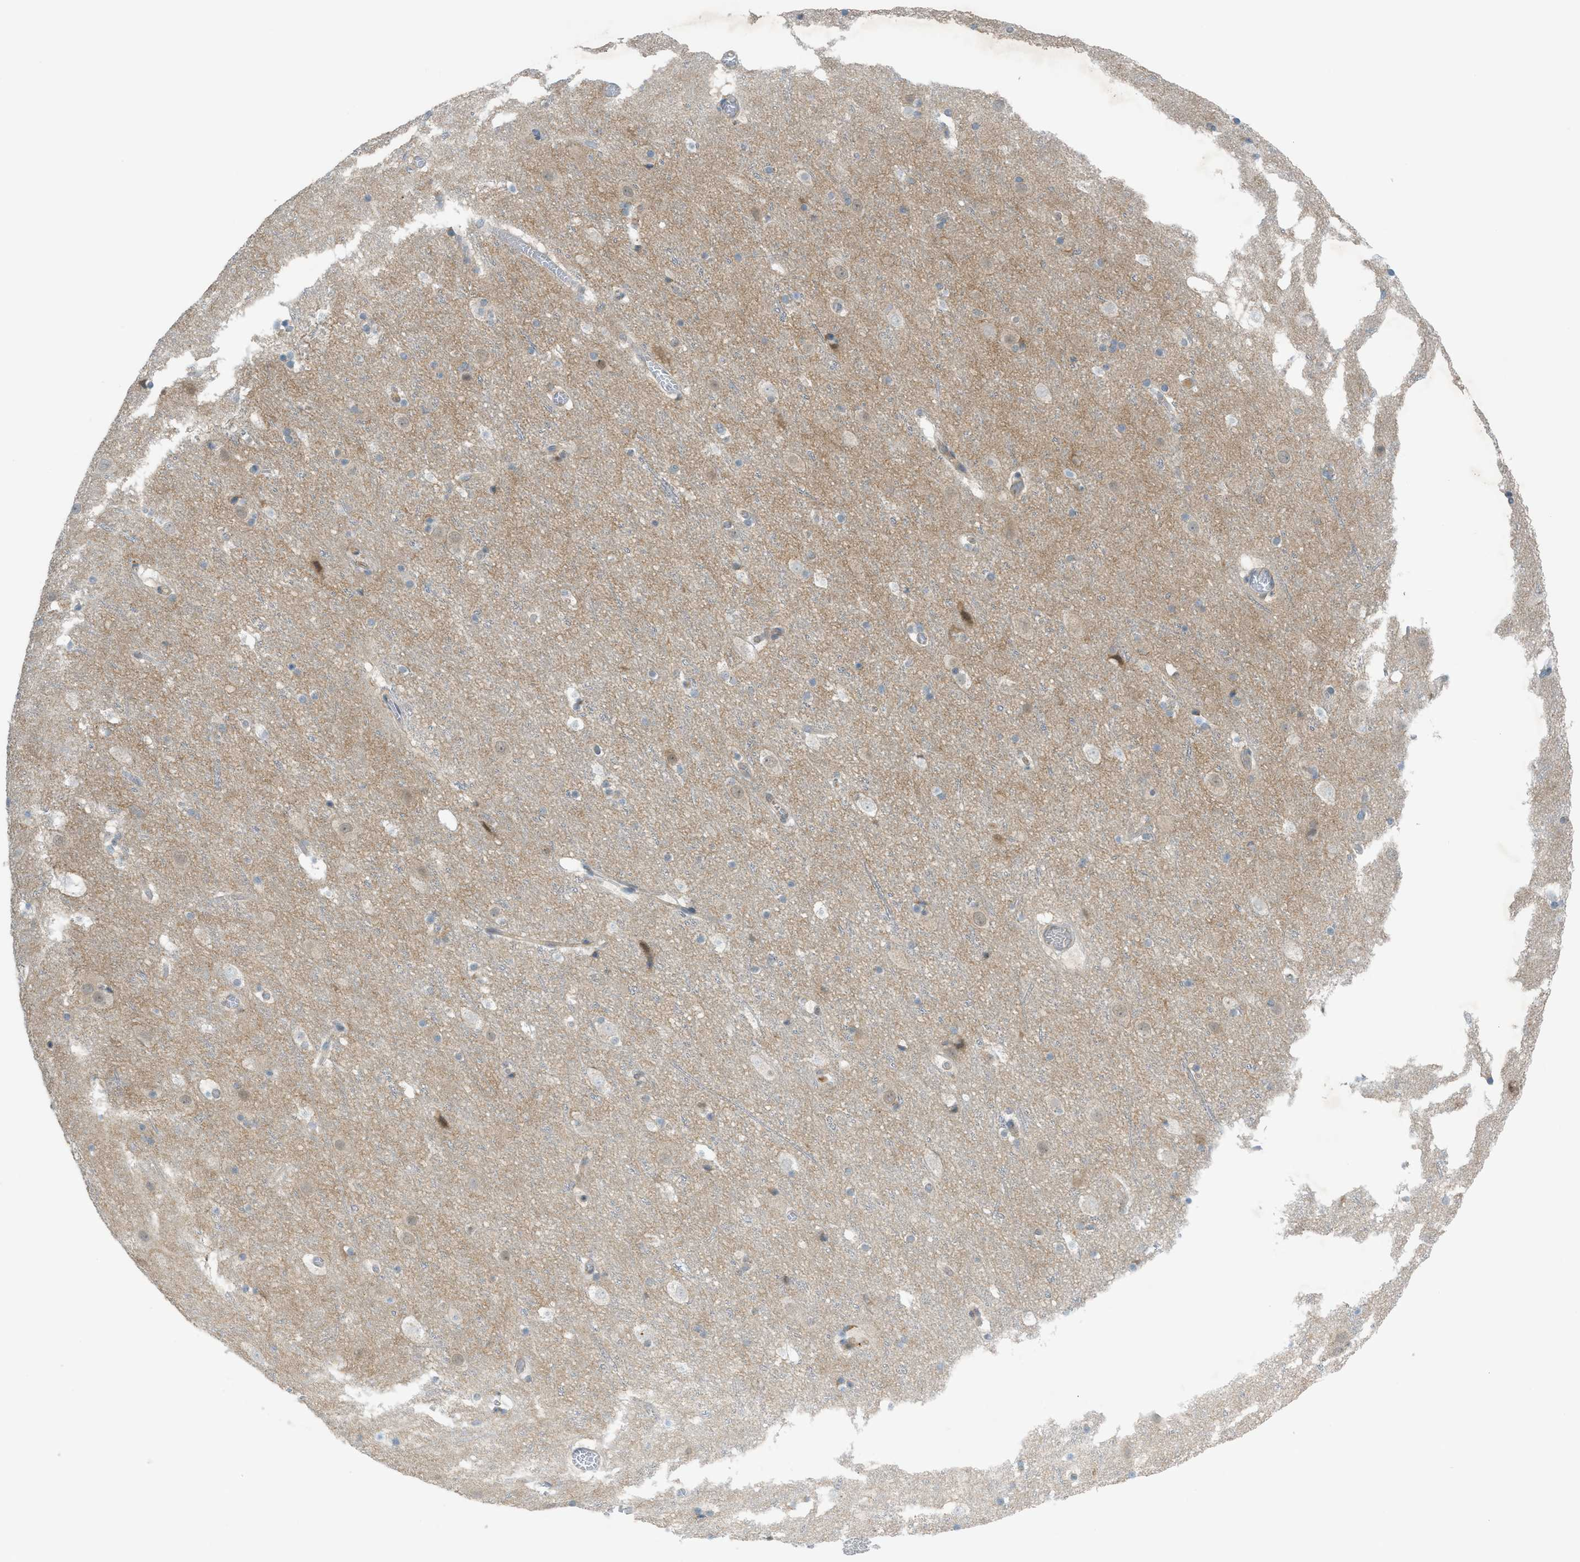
{"staining": {"intensity": "weak", "quantity": ">75%", "location": "cytoplasmic/membranous"}, "tissue": "cerebral cortex", "cell_type": "Endothelial cells", "image_type": "normal", "snomed": [{"axis": "morphology", "description": "Normal tissue, NOS"}, {"axis": "topography", "description": "Cerebral cortex"}], "caption": "The histopathology image reveals staining of benign cerebral cortex, revealing weak cytoplasmic/membranous protein positivity (brown color) within endothelial cells.", "gene": "DYRK1A", "patient": {"sex": "male", "age": 45}}